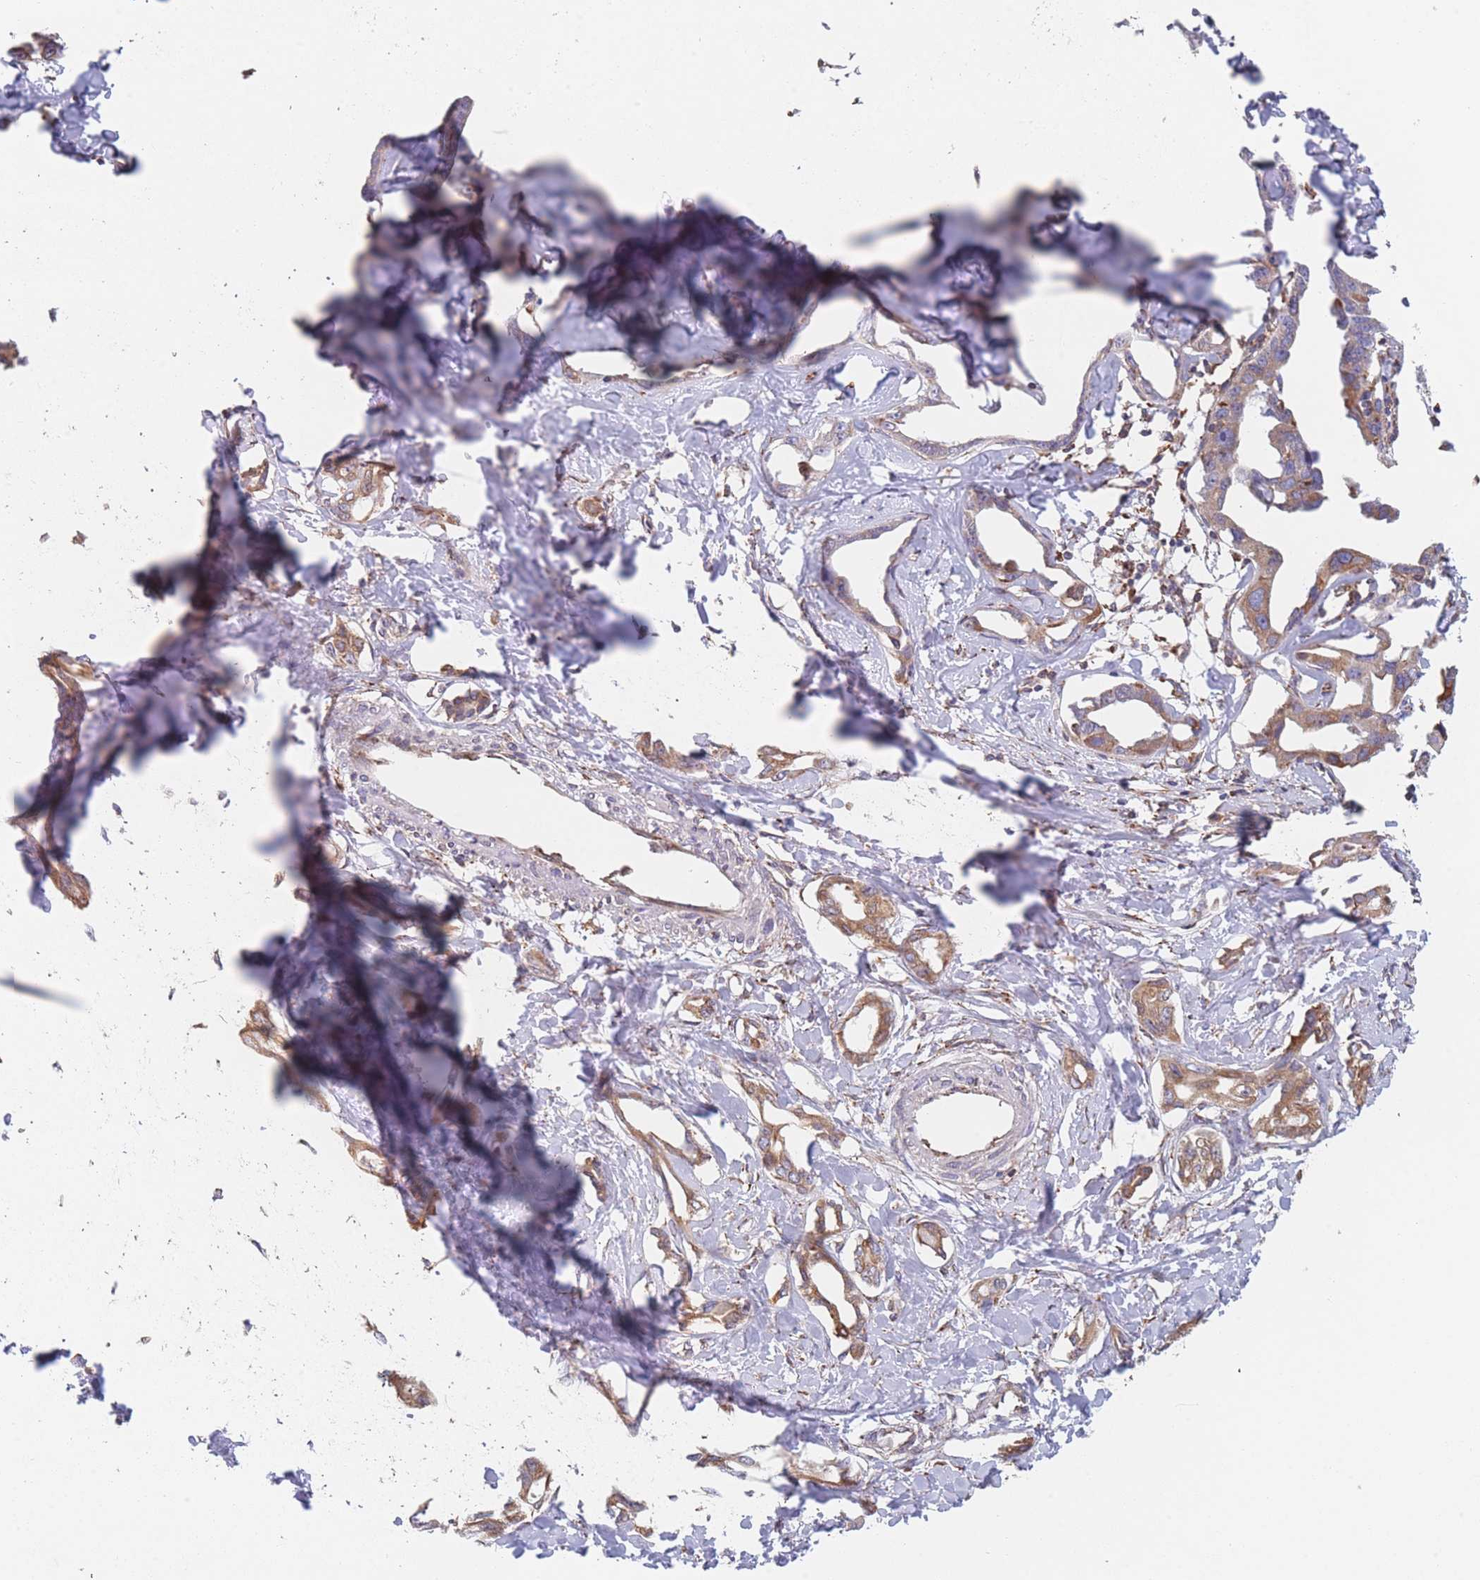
{"staining": {"intensity": "moderate", "quantity": ">75%", "location": "cytoplasmic/membranous"}, "tissue": "liver cancer", "cell_type": "Tumor cells", "image_type": "cancer", "snomed": [{"axis": "morphology", "description": "Cholangiocarcinoma"}, {"axis": "topography", "description": "Liver"}], "caption": "Immunohistochemical staining of liver cancer shows medium levels of moderate cytoplasmic/membranous protein positivity in about >75% of tumor cells.", "gene": "OR7C2", "patient": {"sex": "male", "age": 59}}